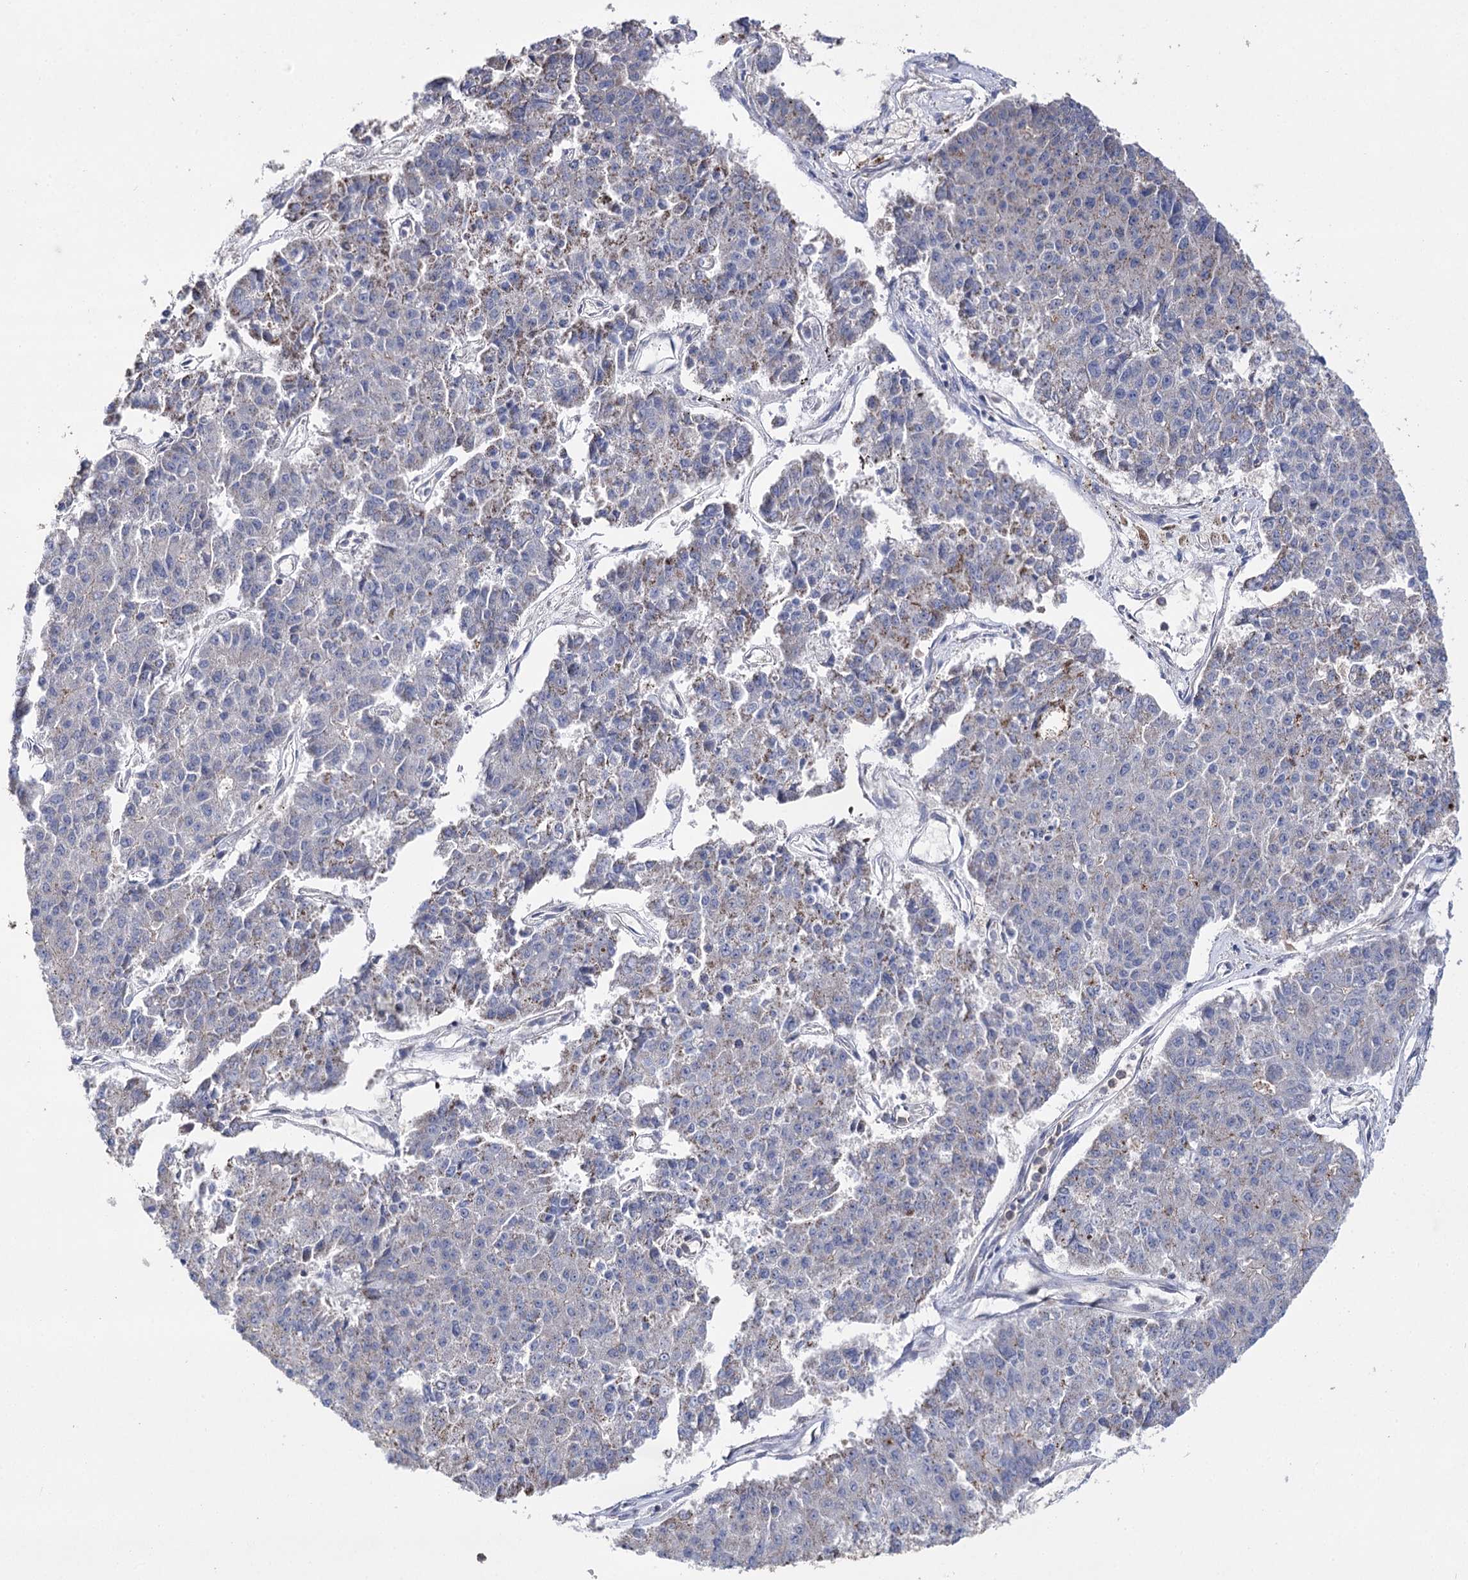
{"staining": {"intensity": "weak", "quantity": "<25%", "location": "cytoplasmic/membranous"}, "tissue": "pancreatic cancer", "cell_type": "Tumor cells", "image_type": "cancer", "snomed": [{"axis": "morphology", "description": "Adenocarcinoma, NOS"}, {"axis": "topography", "description": "Pancreas"}], "caption": "Histopathology image shows no significant protein positivity in tumor cells of pancreatic adenocarcinoma. (Stains: DAB immunohistochemistry with hematoxylin counter stain, Microscopy: brightfield microscopy at high magnification).", "gene": "AURKC", "patient": {"sex": "male", "age": 50}}